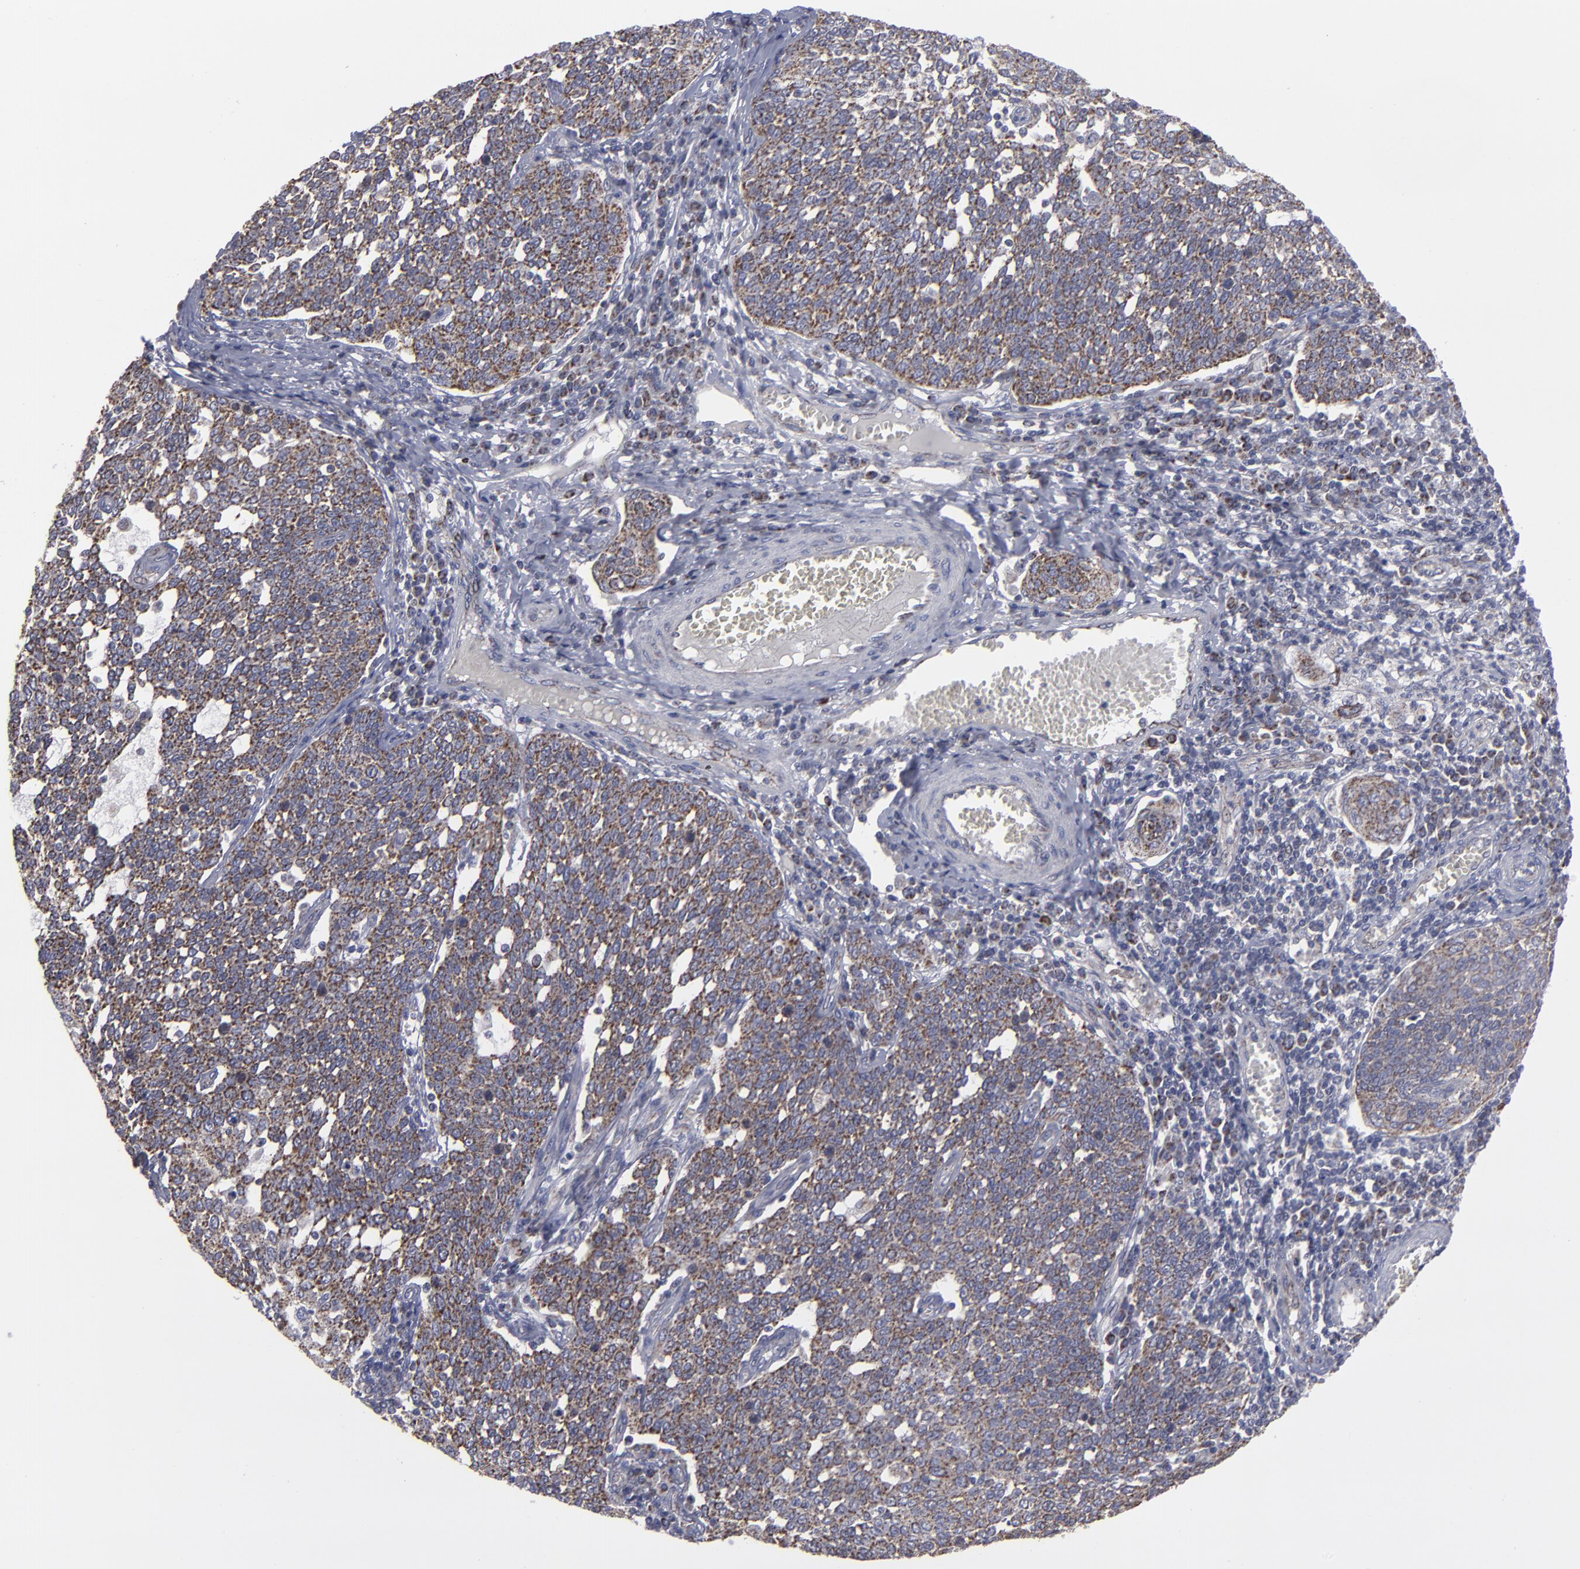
{"staining": {"intensity": "strong", "quantity": ">75%", "location": "cytoplasmic/membranous"}, "tissue": "cervical cancer", "cell_type": "Tumor cells", "image_type": "cancer", "snomed": [{"axis": "morphology", "description": "Squamous cell carcinoma, NOS"}, {"axis": "topography", "description": "Cervix"}], "caption": "Immunohistochemical staining of cervical cancer (squamous cell carcinoma) shows strong cytoplasmic/membranous protein expression in approximately >75% of tumor cells.", "gene": "MYOM2", "patient": {"sex": "female", "age": 34}}